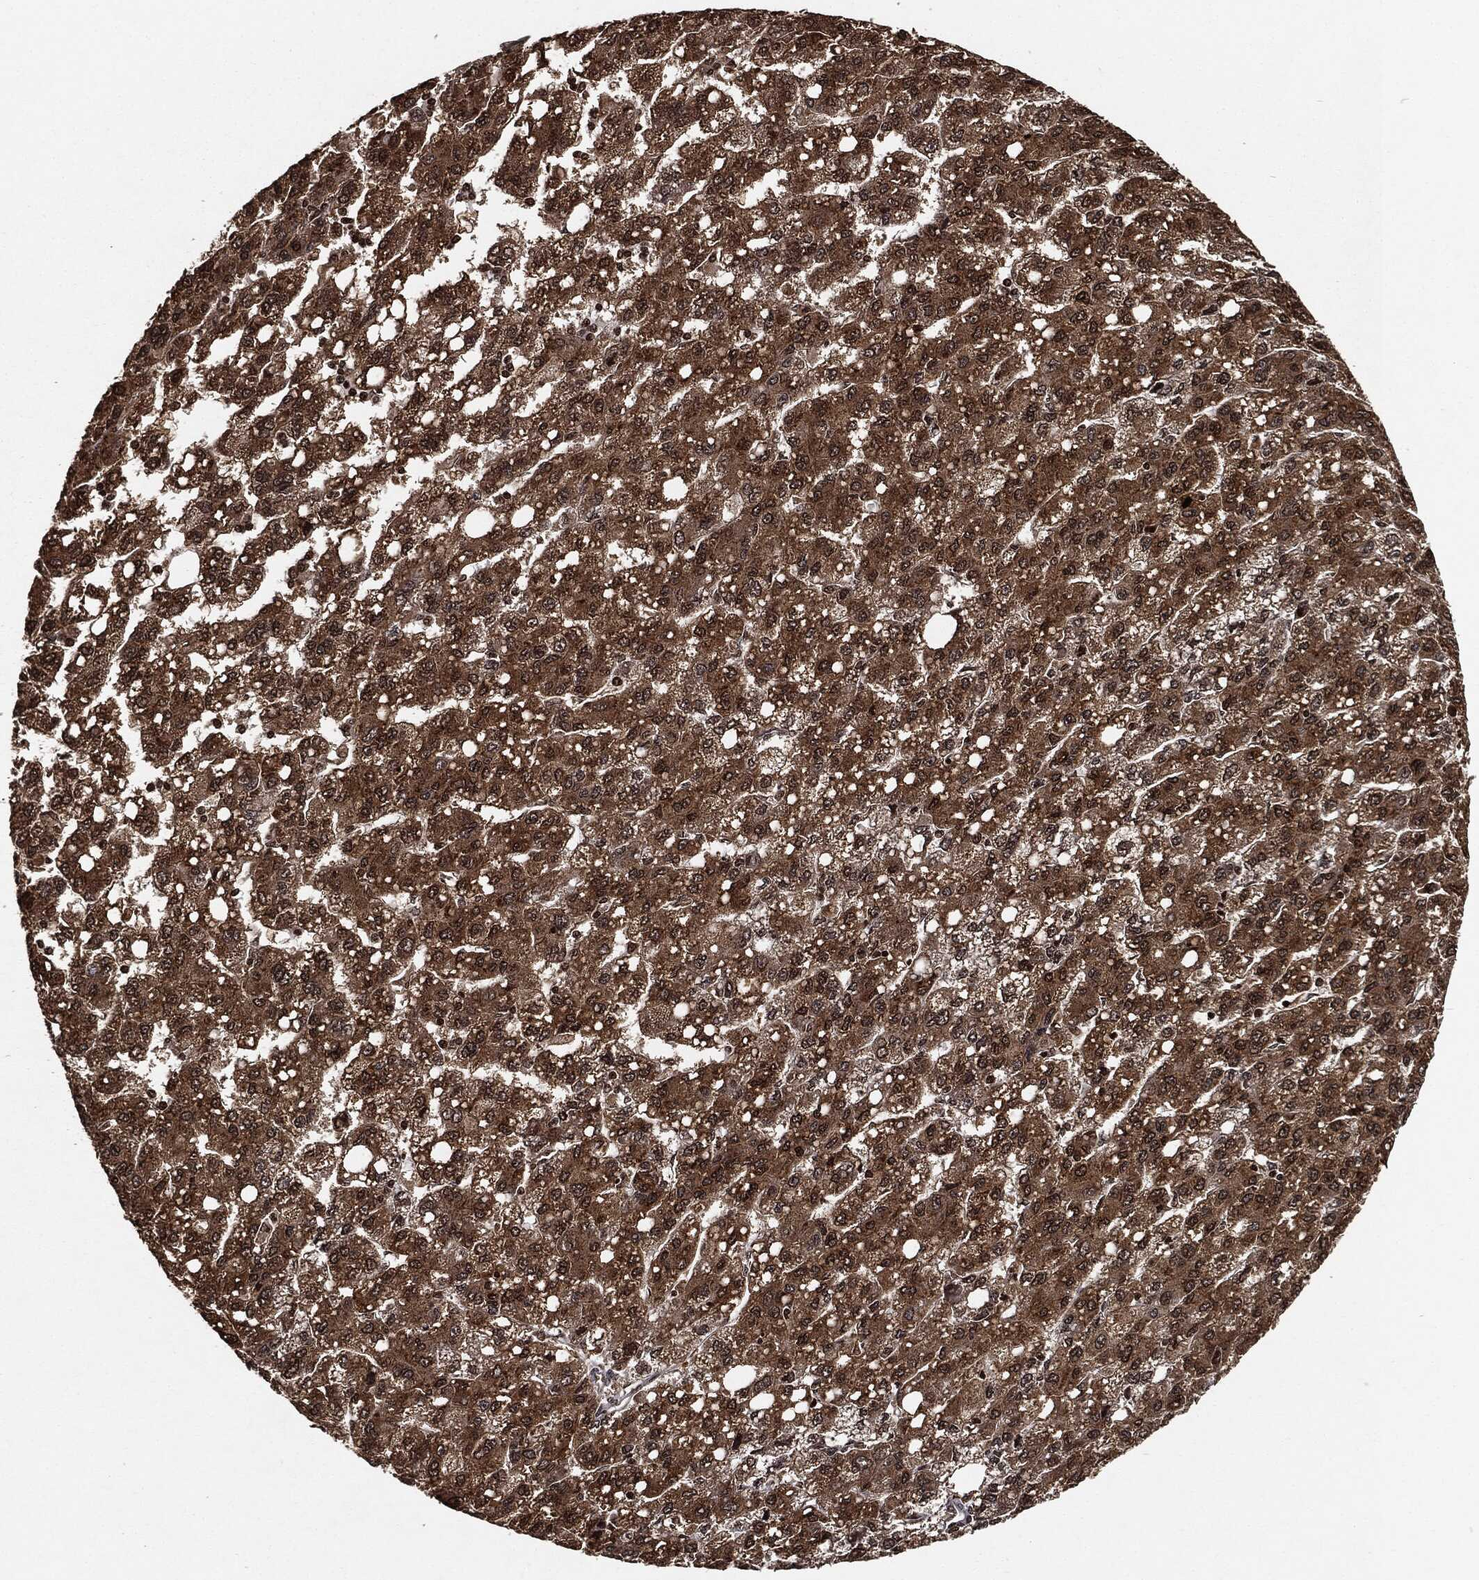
{"staining": {"intensity": "moderate", "quantity": ">75%", "location": "cytoplasmic/membranous"}, "tissue": "liver cancer", "cell_type": "Tumor cells", "image_type": "cancer", "snomed": [{"axis": "morphology", "description": "Carcinoma, Hepatocellular, NOS"}, {"axis": "topography", "description": "Liver"}], "caption": "Liver cancer (hepatocellular carcinoma) stained with a protein marker displays moderate staining in tumor cells.", "gene": "PDK1", "patient": {"sex": "female", "age": 82}}